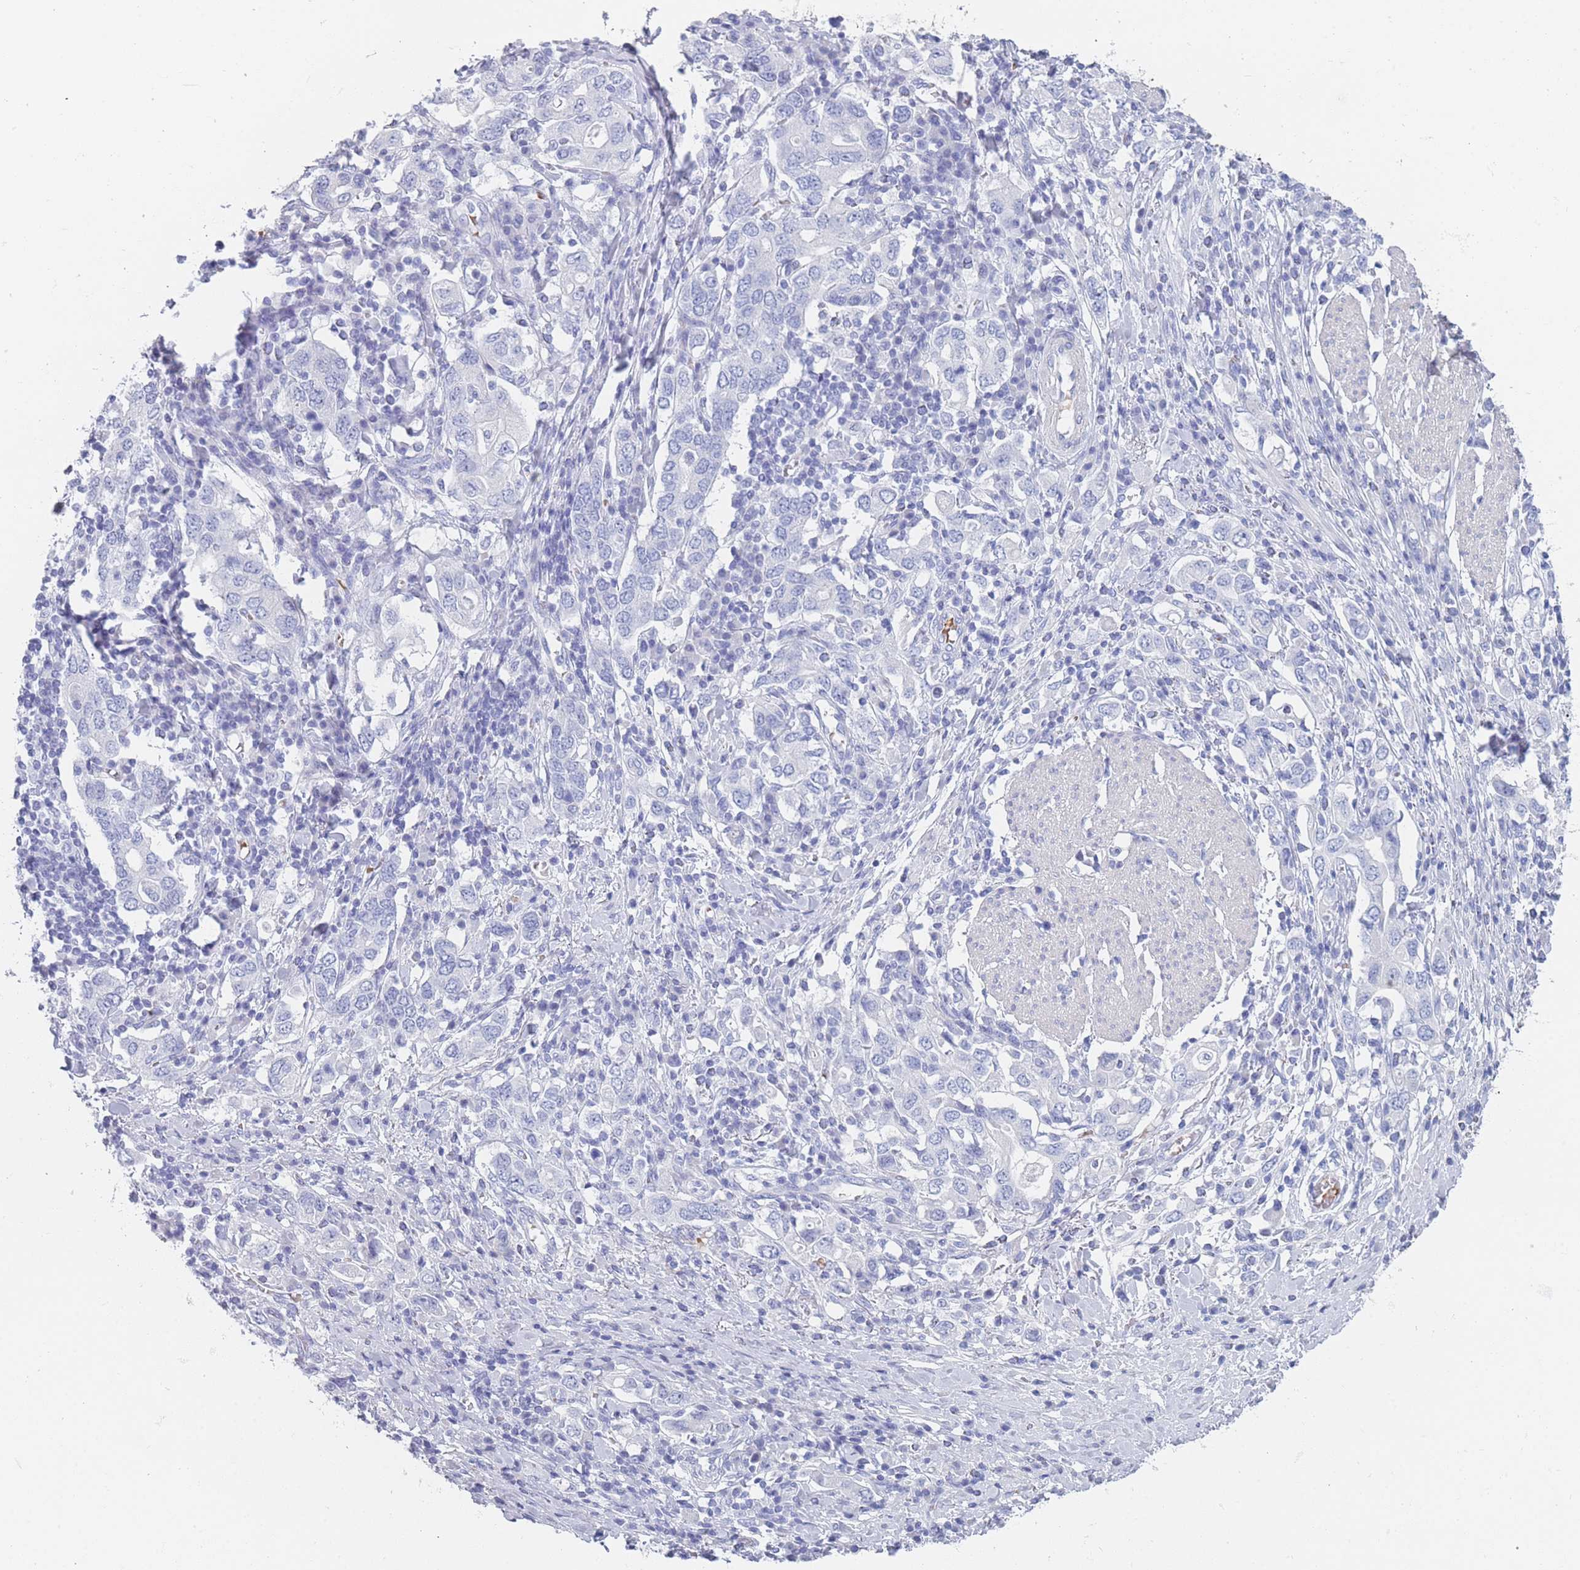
{"staining": {"intensity": "negative", "quantity": "none", "location": "none"}, "tissue": "stomach cancer", "cell_type": "Tumor cells", "image_type": "cancer", "snomed": [{"axis": "morphology", "description": "Adenocarcinoma, NOS"}, {"axis": "topography", "description": "Stomach, upper"}, {"axis": "topography", "description": "Stomach"}], "caption": "Stomach cancer (adenocarcinoma) stained for a protein using immunohistochemistry displays no positivity tumor cells.", "gene": "OR5D16", "patient": {"sex": "male", "age": 62}}